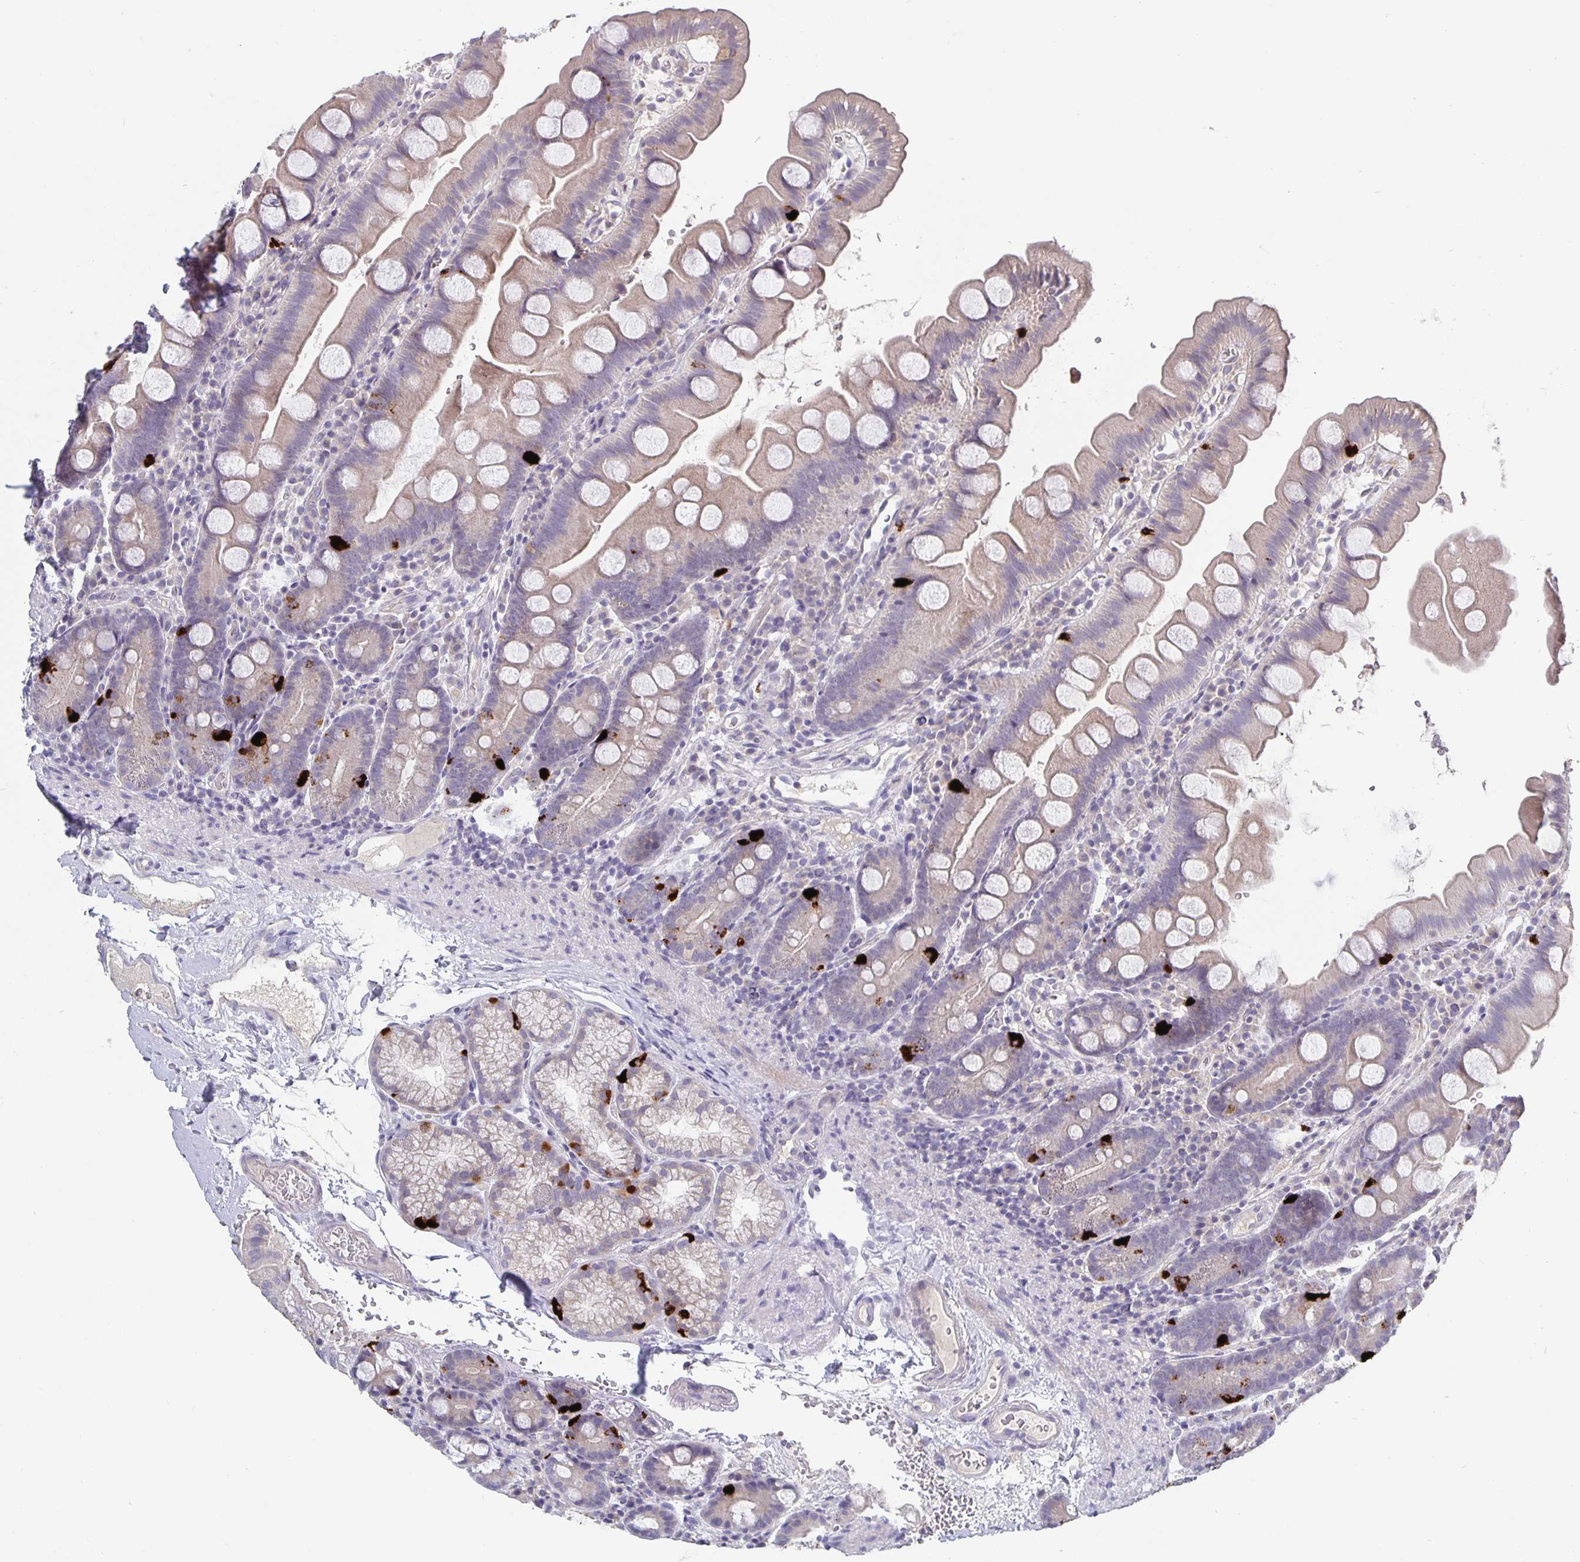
{"staining": {"intensity": "strong", "quantity": "<25%", "location": "cytoplasmic/membranous"}, "tissue": "small intestine", "cell_type": "Glandular cells", "image_type": "normal", "snomed": [{"axis": "morphology", "description": "Normal tissue, NOS"}, {"axis": "topography", "description": "Small intestine"}], "caption": "IHC histopathology image of unremarkable human small intestine stained for a protein (brown), which shows medium levels of strong cytoplasmic/membranous staining in about <25% of glandular cells.", "gene": "GDF15", "patient": {"sex": "female", "age": 68}}